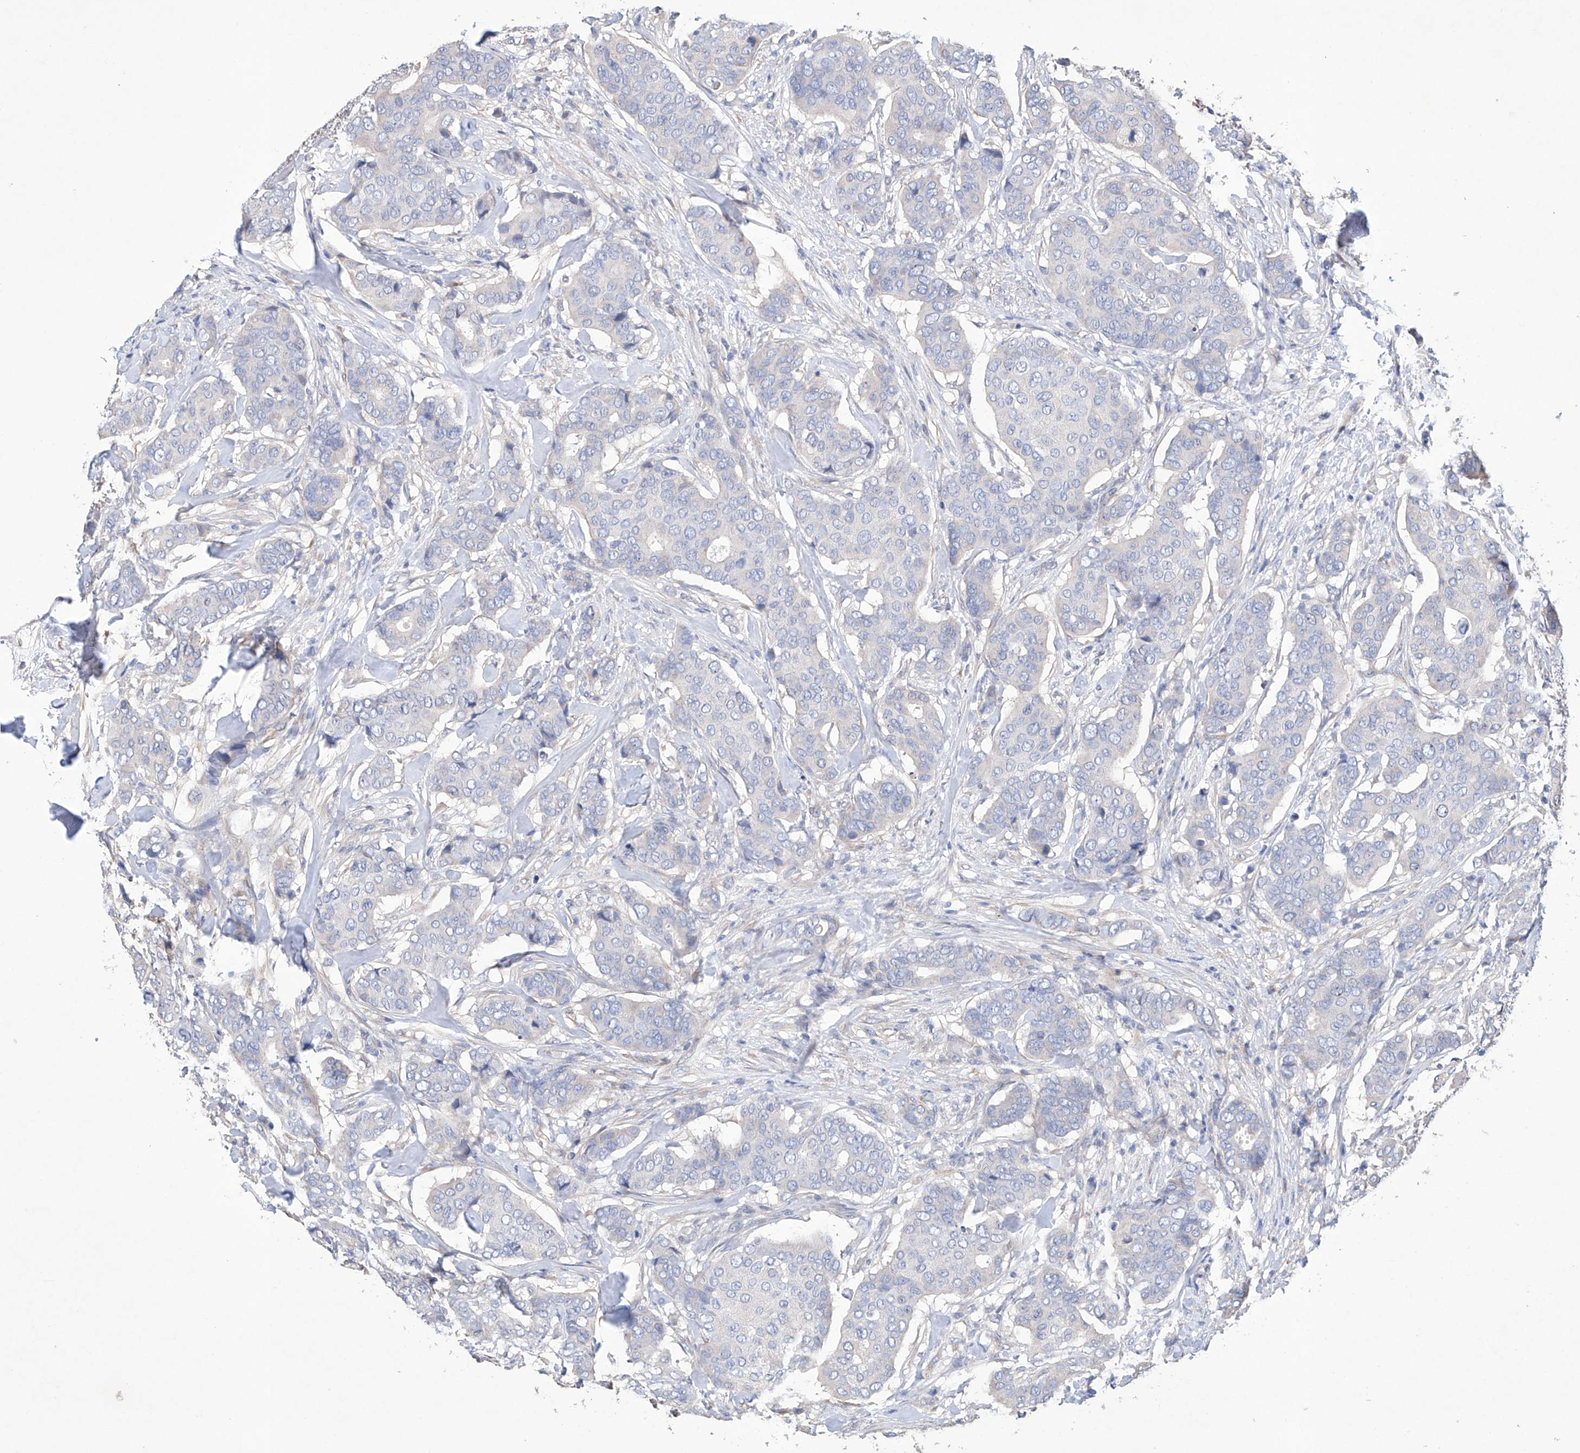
{"staining": {"intensity": "negative", "quantity": "none", "location": "none"}, "tissue": "breast cancer", "cell_type": "Tumor cells", "image_type": "cancer", "snomed": [{"axis": "morphology", "description": "Duct carcinoma"}, {"axis": "topography", "description": "Breast"}], "caption": "The immunohistochemistry micrograph has no significant positivity in tumor cells of intraductal carcinoma (breast) tissue. (DAB IHC, high magnification).", "gene": "AFG1L", "patient": {"sex": "female", "age": 75}}